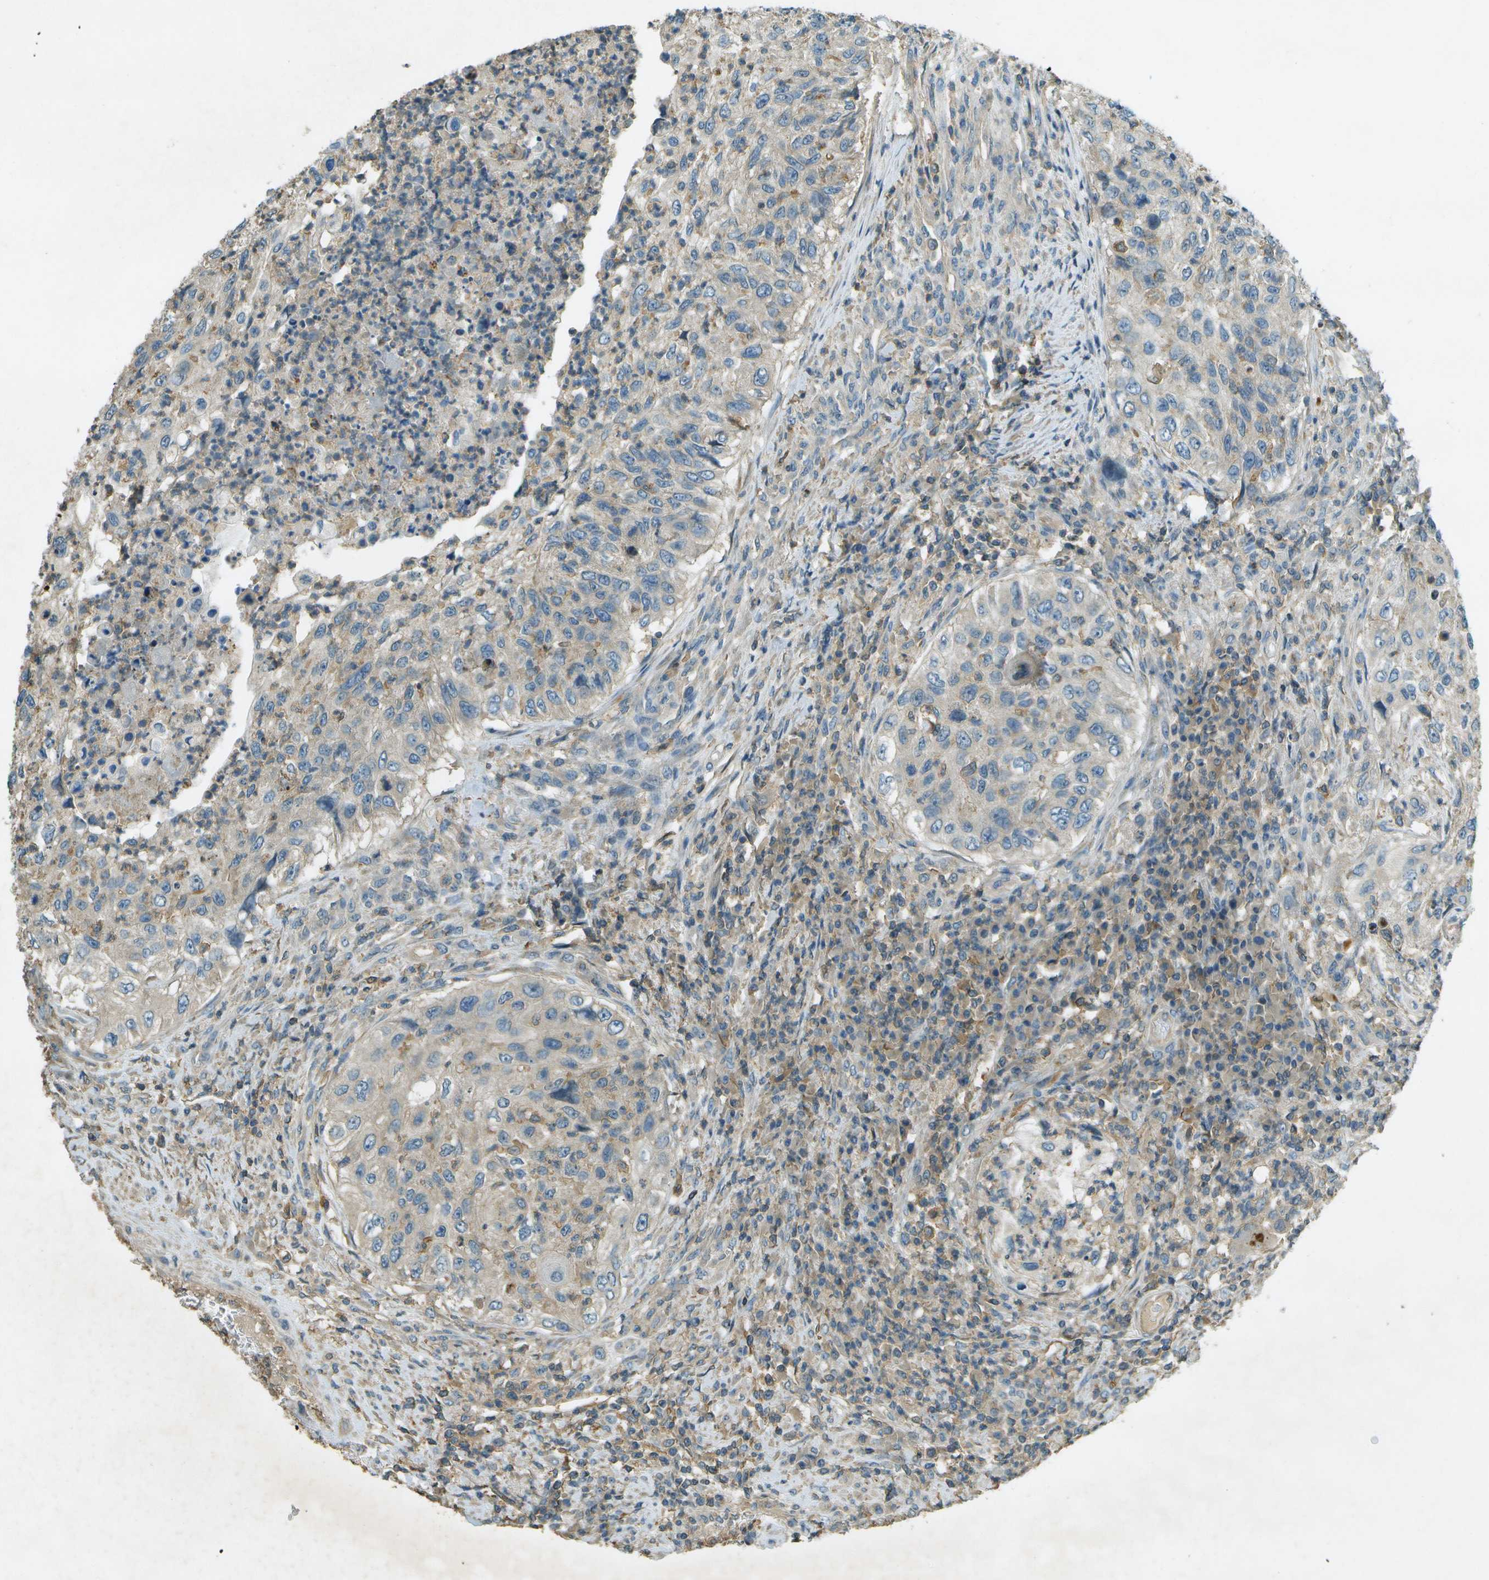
{"staining": {"intensity": "weak", "quantity": "<25%", "location": "cytoplasmic/membranous"}, "tissue": "urothelial cancer", "cell_type": "Tumor cells", "image_type": "cancer", "snomed": [{"axis": "morphology", "description": "Urothelial carcinoma, High grade"}, {"axis": "topography", "description": "Urinary bladder"}], "caption": "There is no significant expression in tumor cells of urothelial carcinoma (high-grade).", "gene": "NUDT4", "patient": {"sex": "female", "age": 60}}